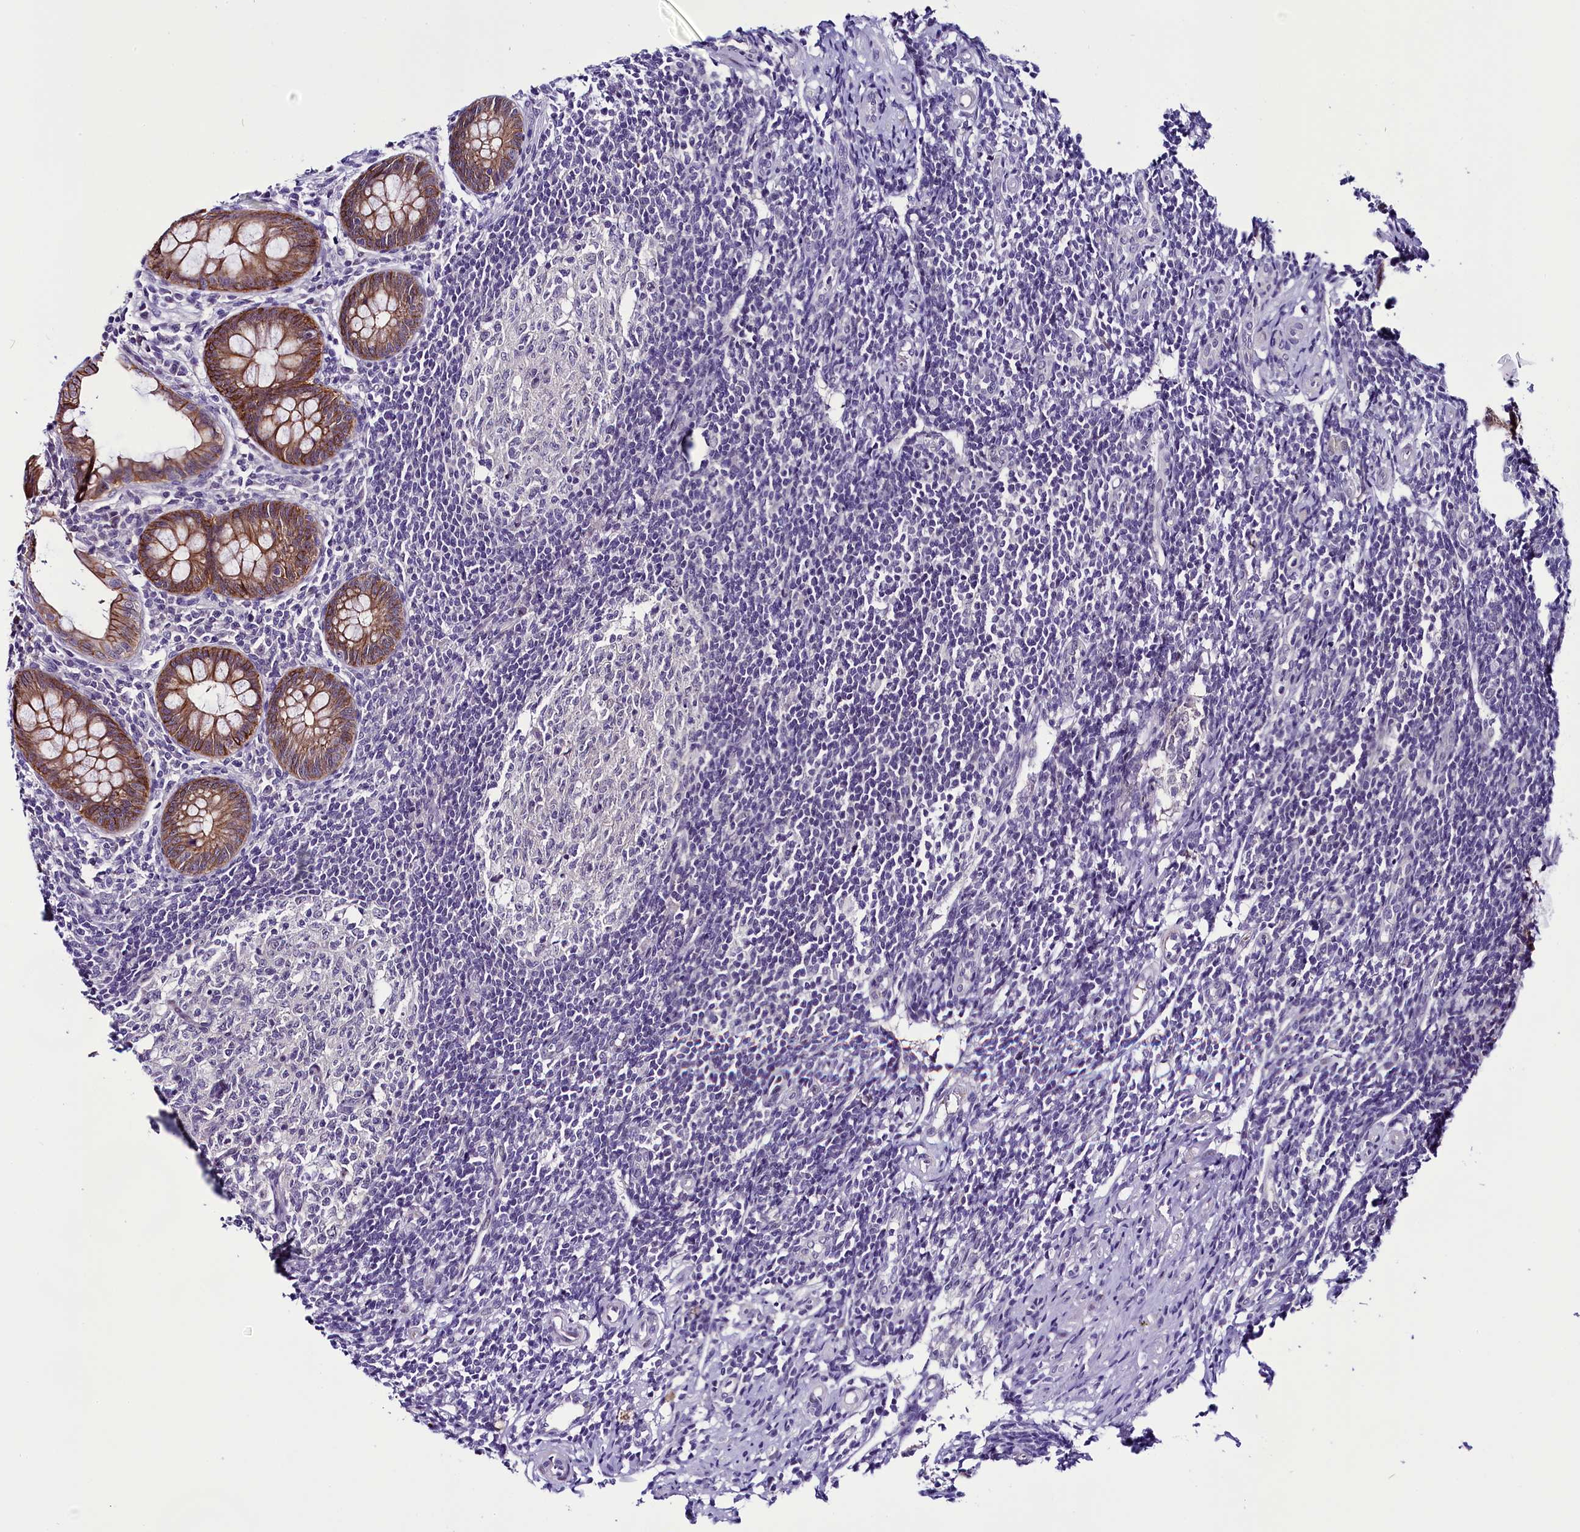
{"staining": {"intensity": "moderate", "quantity": ">75%", "location": "cytoplasmic/membranous"}, "tissue": "appendix", "cell_type": "Glandular cells", "image_type": "normal", "snomed": [{"axis": "morphology", "description": "Normal tissue, NOS"}, {"axis": "topography", "description": "Appendix"}], "caption": "The histopathology image displays immunohistochemical staining of unremarkable appendix. There is moderate cytoplasmic/membranous staining is appreciated in approximately >75% of glandular cells. The staining was performed using DAB, with brown indicating positive protein expression. Nuclei are stained blue with hematoxylin.", "gene": "CCDC106", "patient": {"sex": "female", "age": 33}}